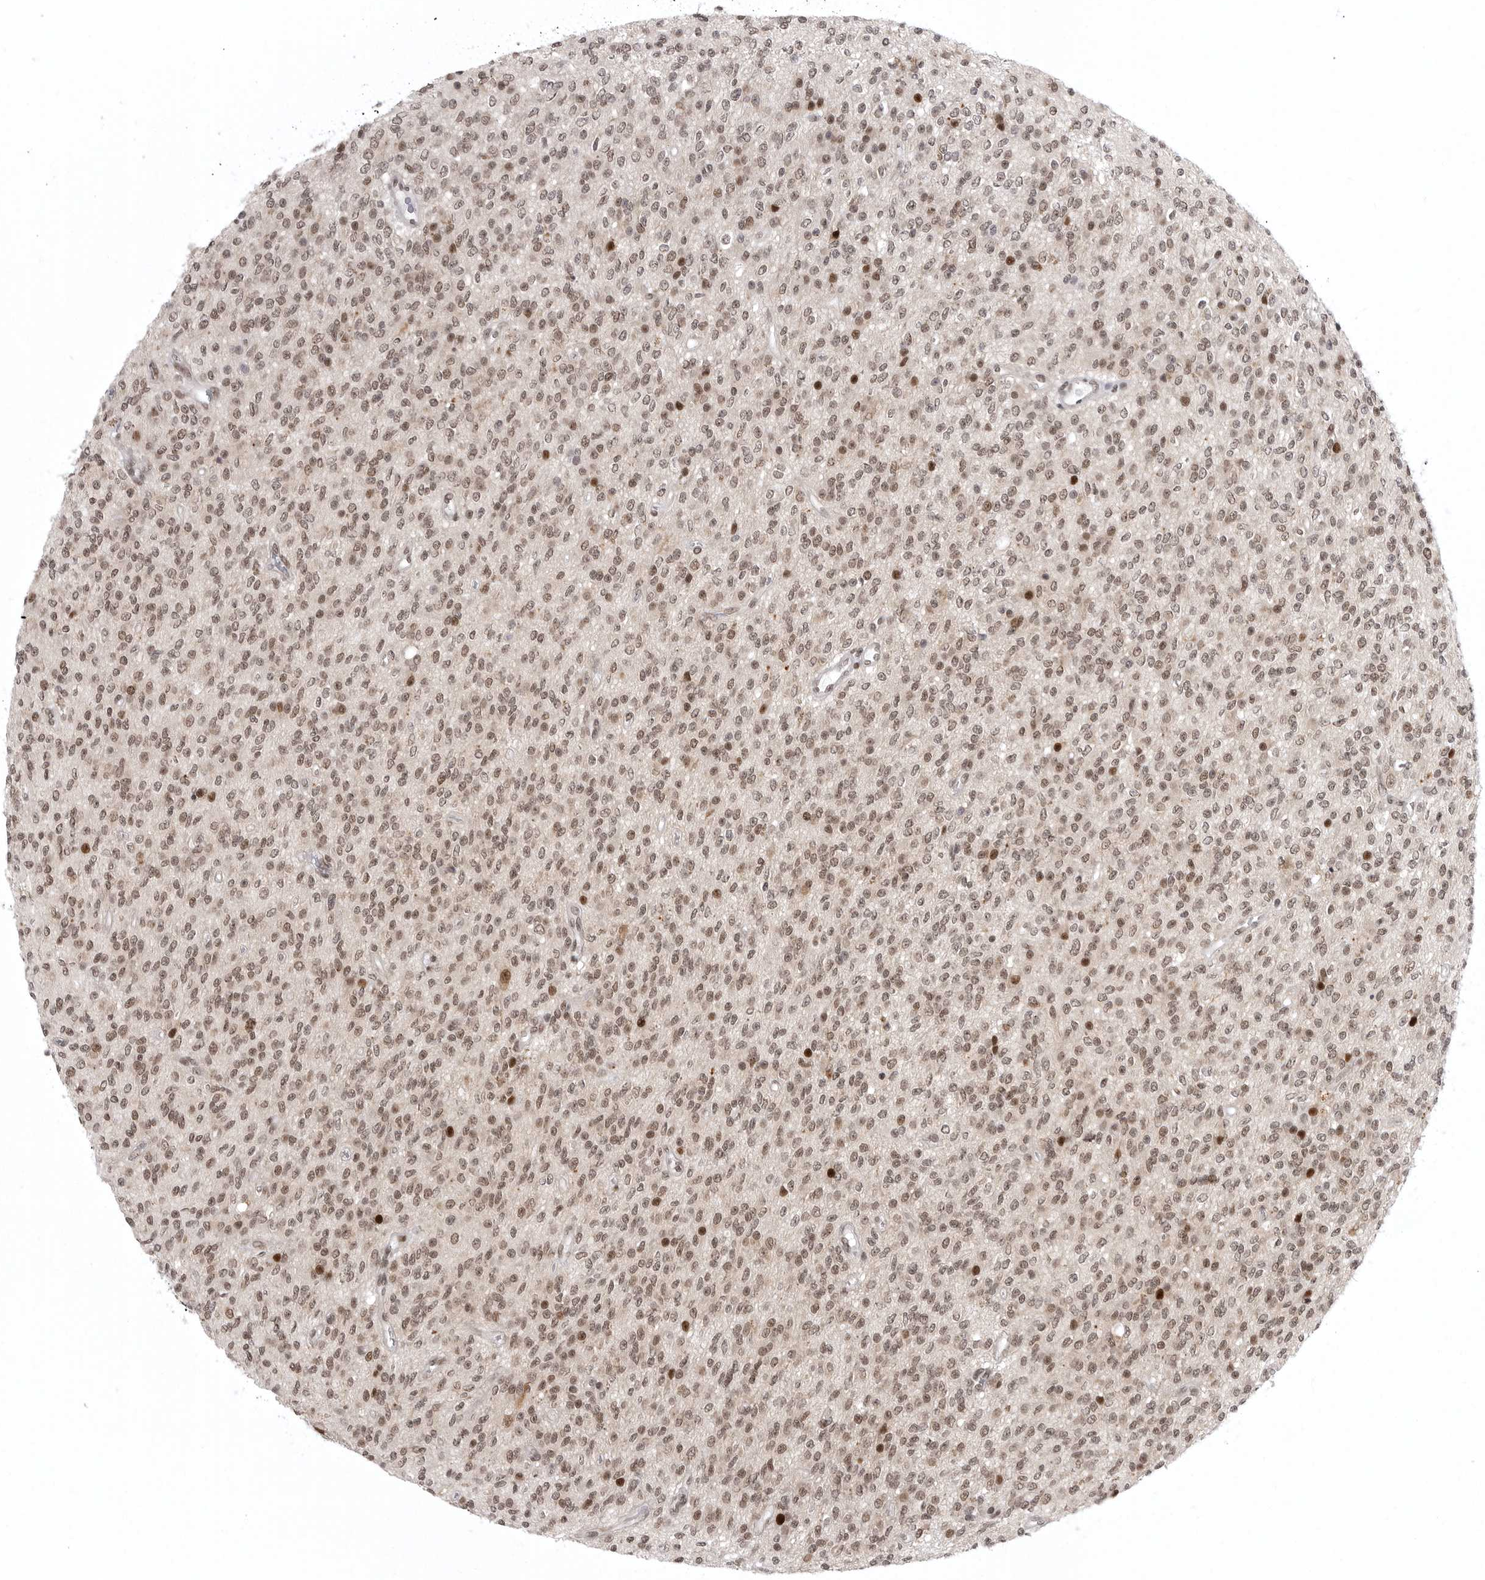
{"staining": {"intensity": "moderate", "quantity": ">75%", "location": "nuclear"}, "tissue": "glioma", "cell_type": "Tumor cells", "image_type": "cancer", "snomed": [{"axis": "morphology", "description": "Glioma, malignant, High grade"}, {"axis": "topography", "description": "Brain"}], "caption": "IHC micrograph of human glioma stained for a protein (brown), which shows medium levels of moderate nuclear expression in approximately >75% of tumor cells.", "gene": "PRDM10", "patient": {"sex": "male", "age": 34}}